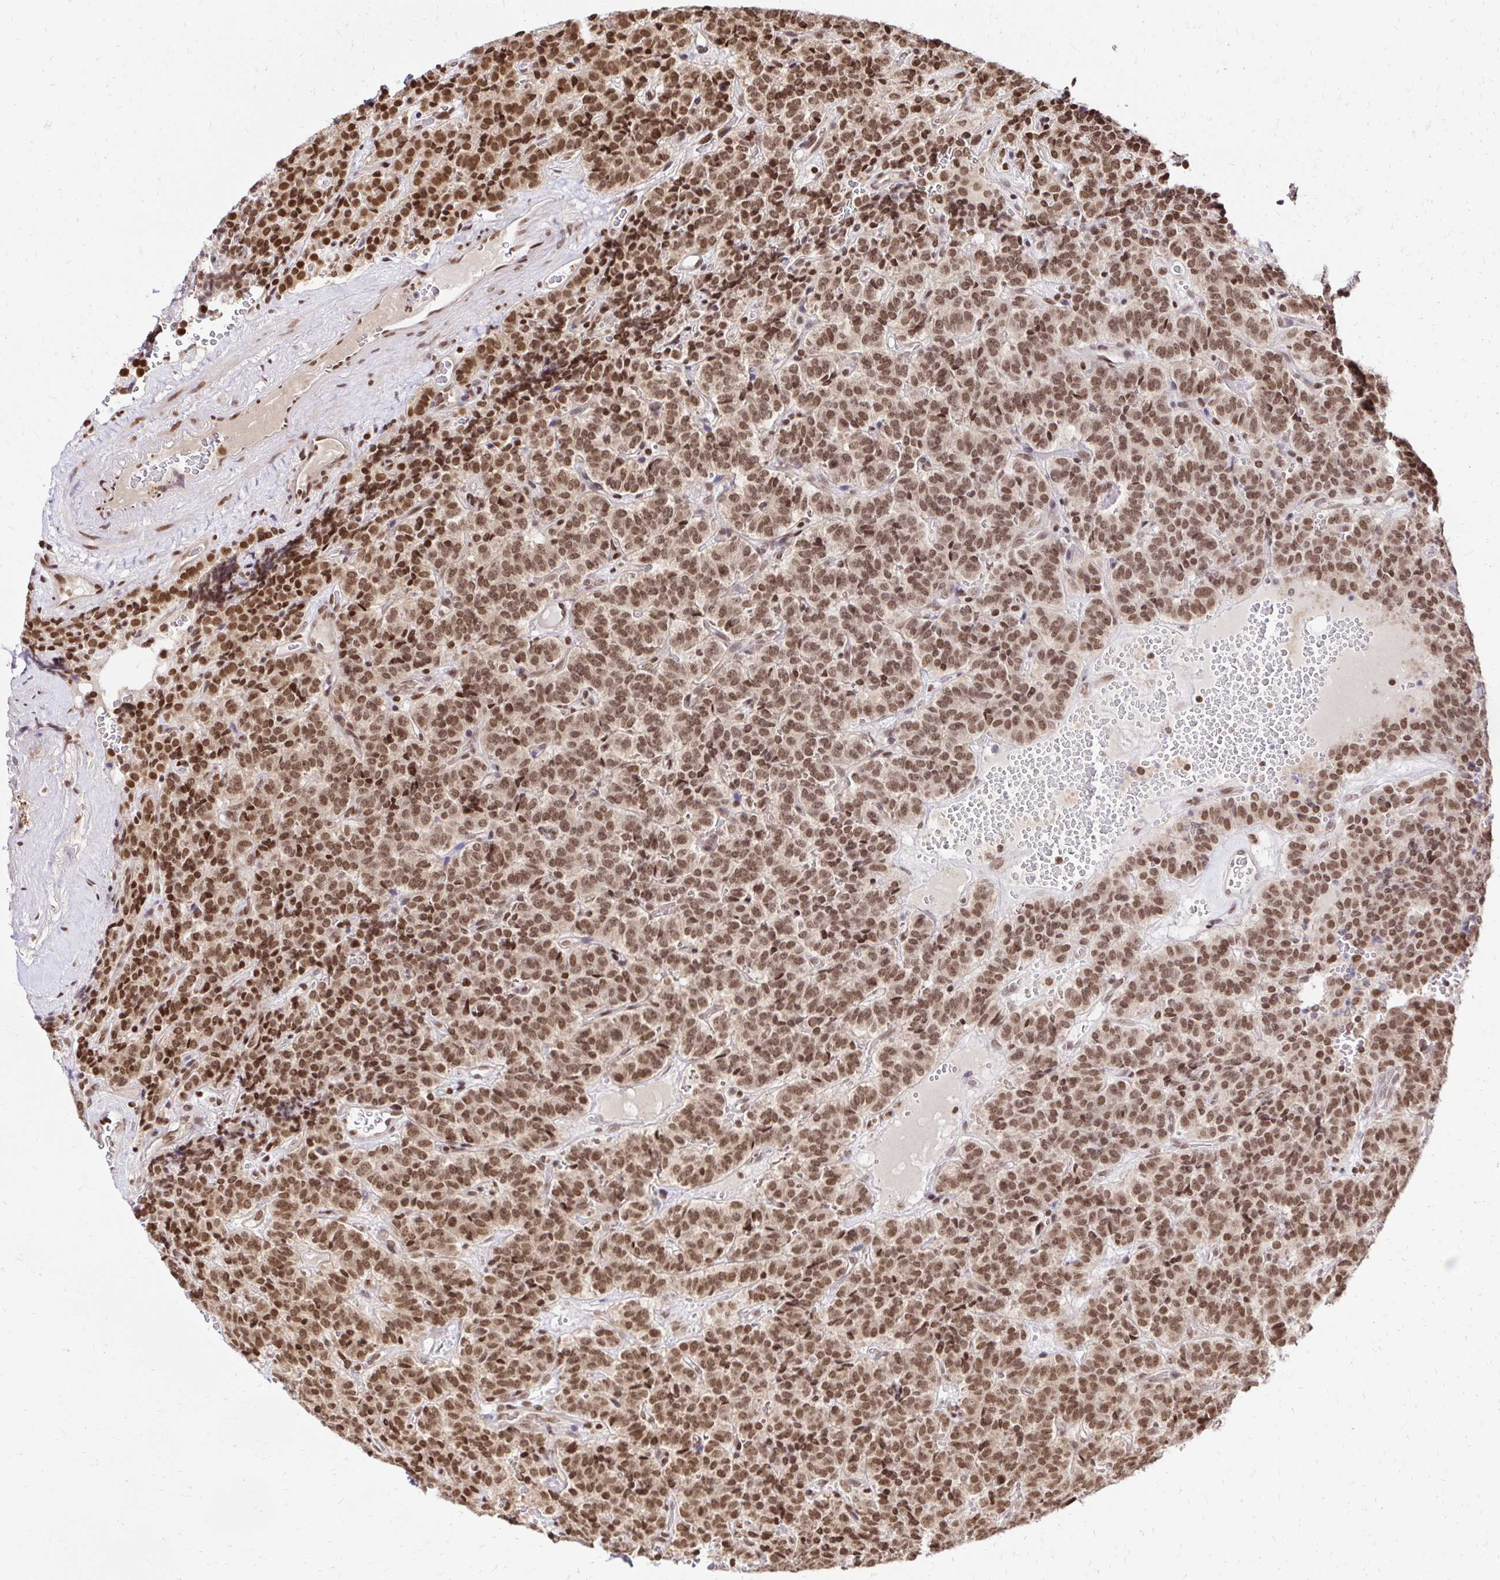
{"staining": {"intensity": "moderate", "quantity": ">75%", "location": "nuclear"}, "tissue": "carcinoid", "cell_type": "Tumor cells", "image_type": "cancer", "snomed": [{"axis": "morphology", "description": "Carcinoid, malignant, NOS"}, {"axis": "topography", "description": "Pancreas"}], "caption": "Carcinoid stained for a protein shows moderate nuclear positivity in tumor cells.", "gene": "GLYR1", "patient": {"sex": "male", "age": 36}}